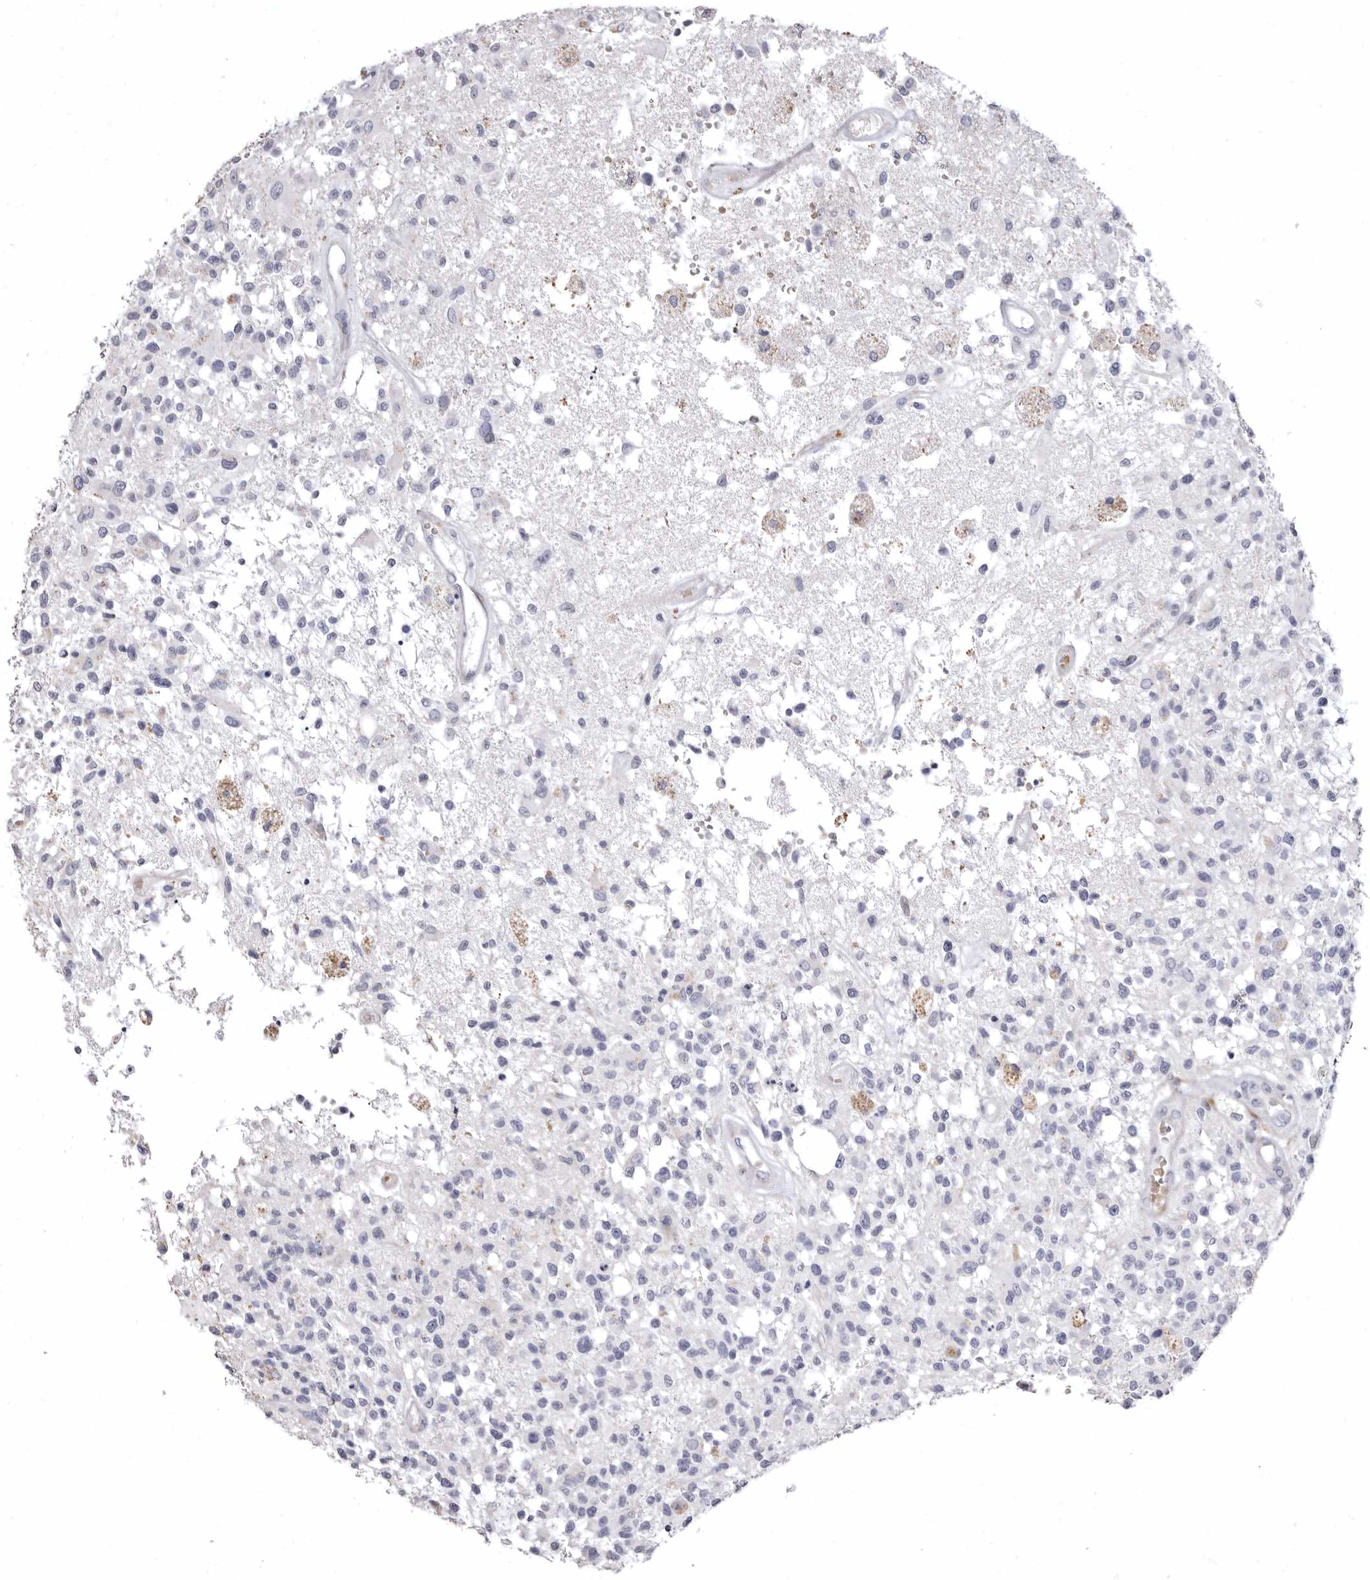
{"staining": {"intensity": "negative", "quantity": "none", "location": "none"}, "tissue": "glioma", "cell_type": "Tumor cells", "image_type": "cancer", "snomed": [{"axis": "morphology", "description": "Glioma, malignant, High grade"}, {"axis": "morphology", "description": "Glioblastoma, NOS"}, {"axis": "topography", "description": "Brain"}], "caption": "Tumor cells show no significant staining in glioma.", "gene": "AIDA", "patient": {"sex": "male", "age": 60}}